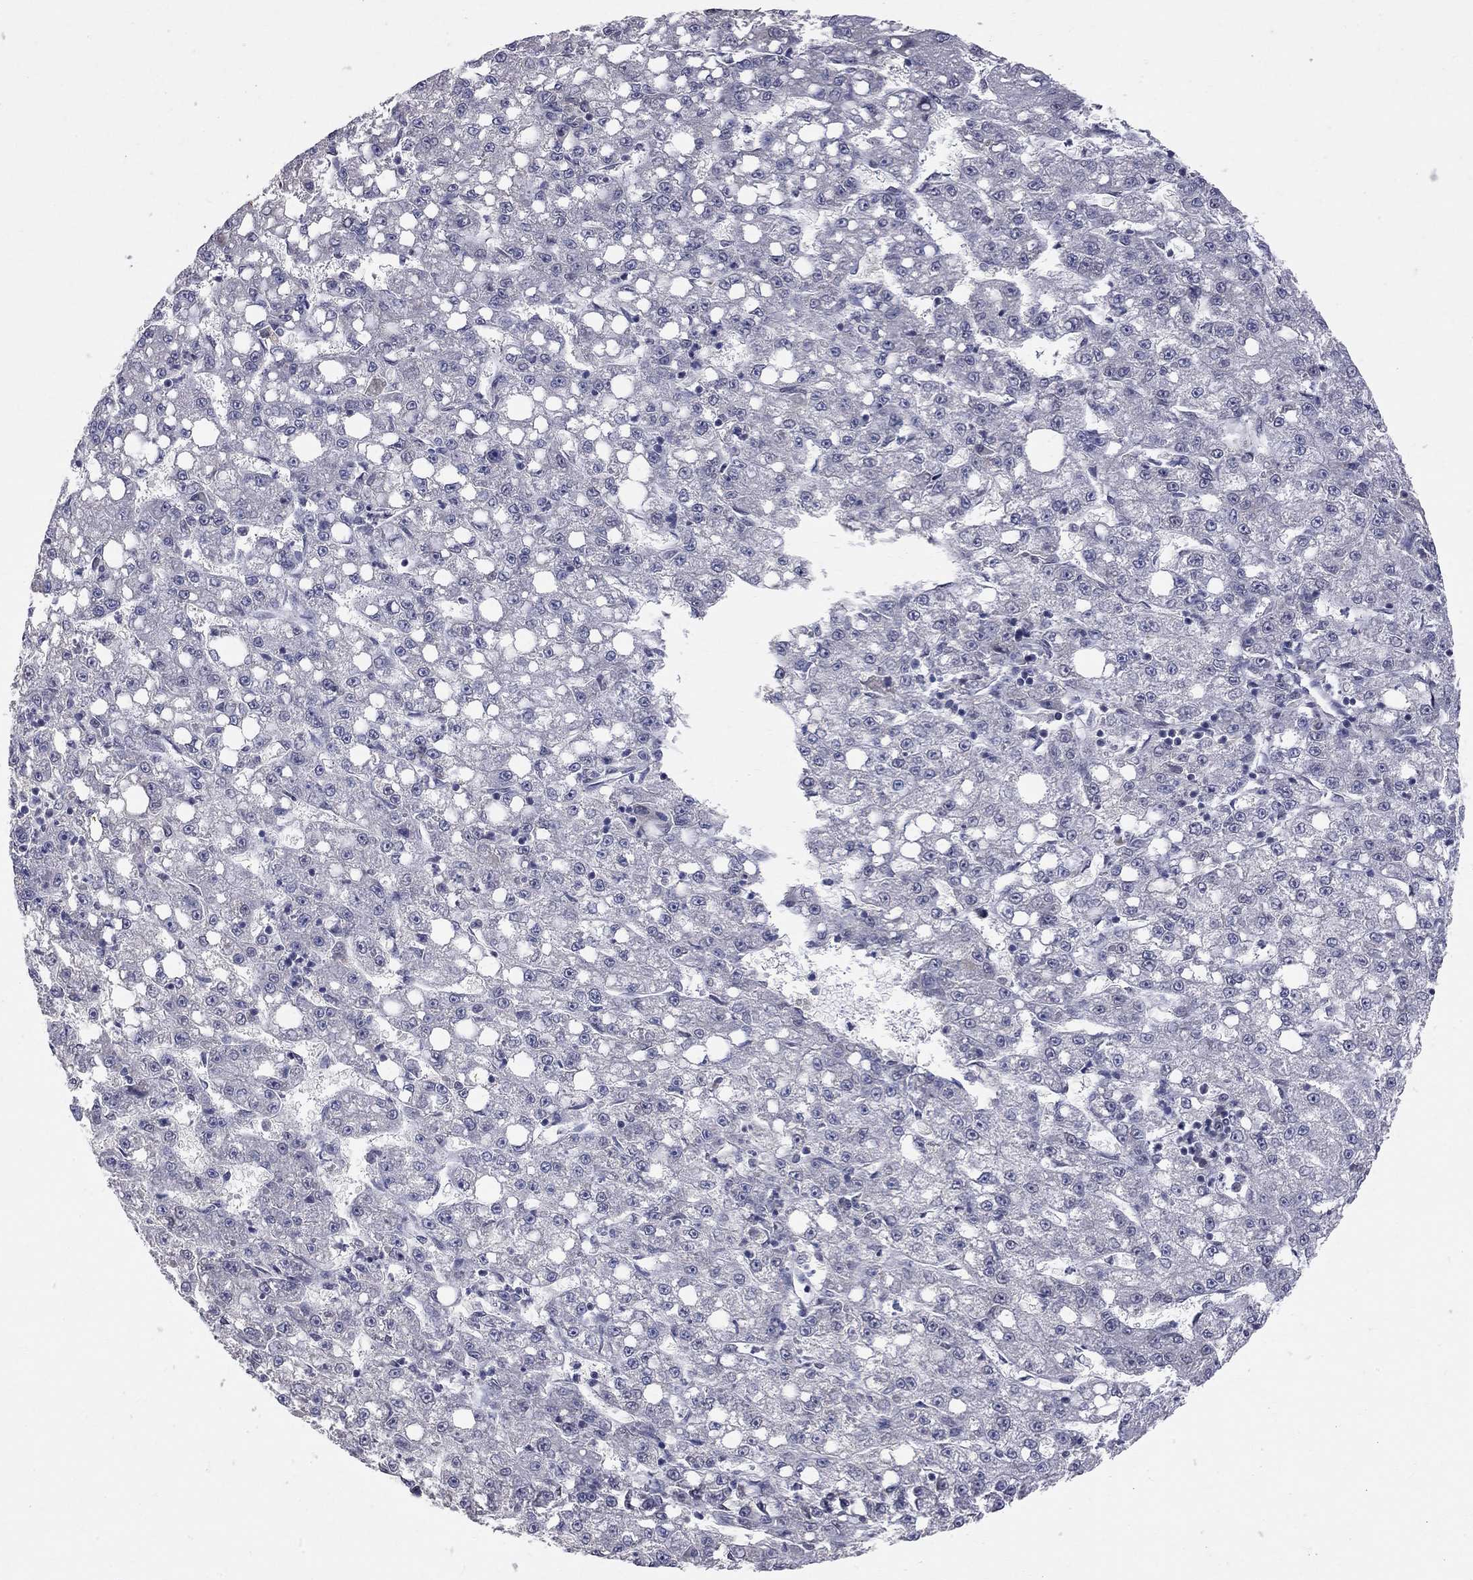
{"staining": {"intensity": "negative", "quantity": "none", "location": "none"}, "tissue": "liver cancer", "cell_type": "Tumor cells", "image_type": "cancer", "snomed": [{"axis": "morphology", "description": "Carcinoma, Hepatocellular, NOS"}, {"axis": "topography", "description": "Liver"}], "caption": "Tumor cells show no significant positivity in liver cancer.", "gene": "SAP30L", "patient": {"sex": "female", "age": 65}}